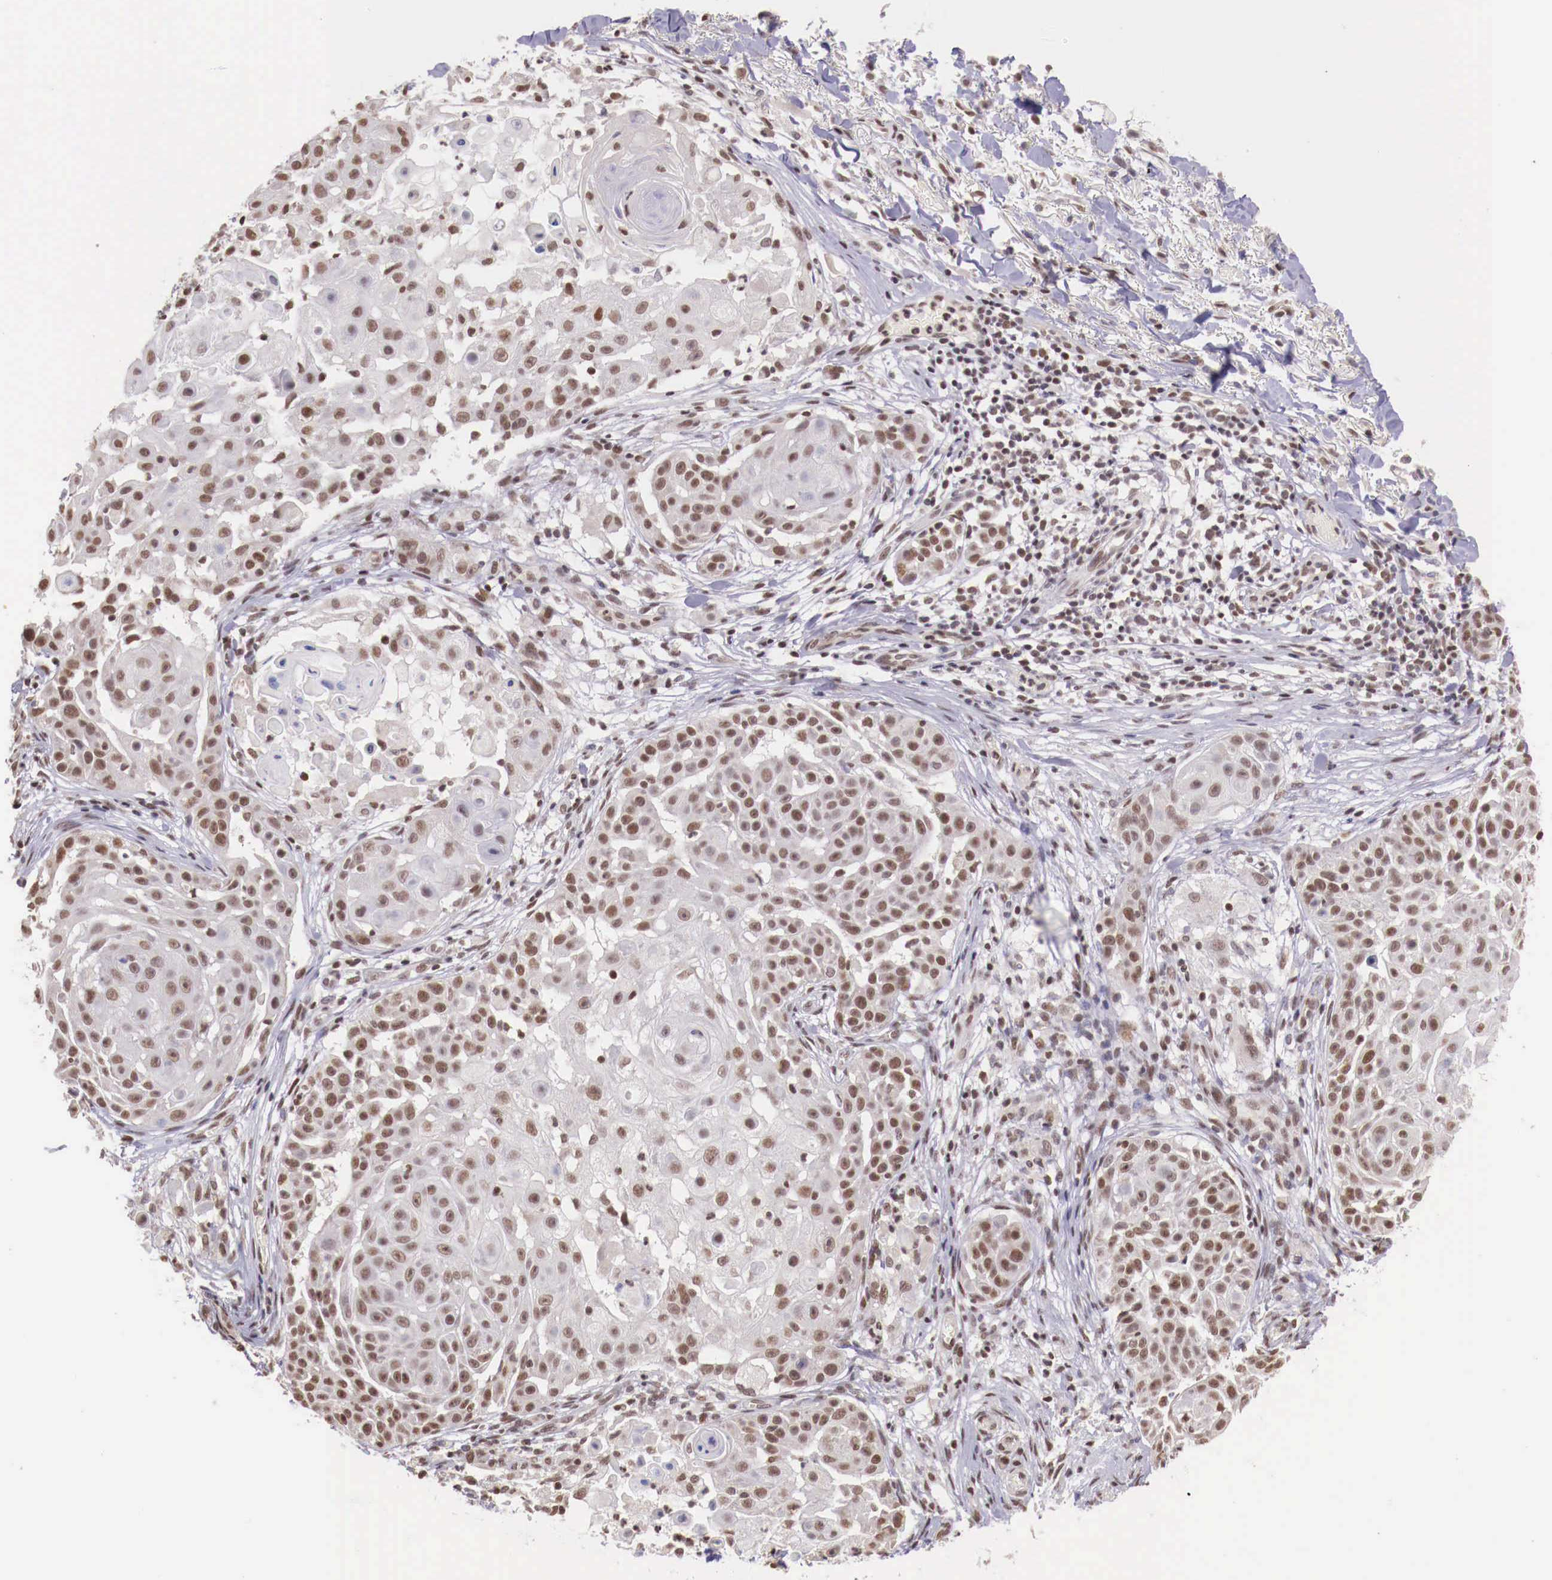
{"staining": {"intensity": "weak", "quantity": "25%-75%", "location": "nuclear"}, "tissue": "skin cancer", "cell_type": "Tumor cells", "image_type": "cancer", "snomed": [{"axis": "morphology", "description": "Squamous cell carcinoma, NOS"}, {"axis": "topography", "description": "Skin"}], "caption": "Tumor cells exhibit low levels of weak nuclear staining in about 25%-75% of cells in human skin squamous cell carcinoma. The staining was performed using DAB (3,3'-diaminobenzidine), with brown indicating positive protein expression. Nuclei are stained blue with hematoxylin.", "gene": "SP1", "patient": {"sex": "female", "age": 57}}